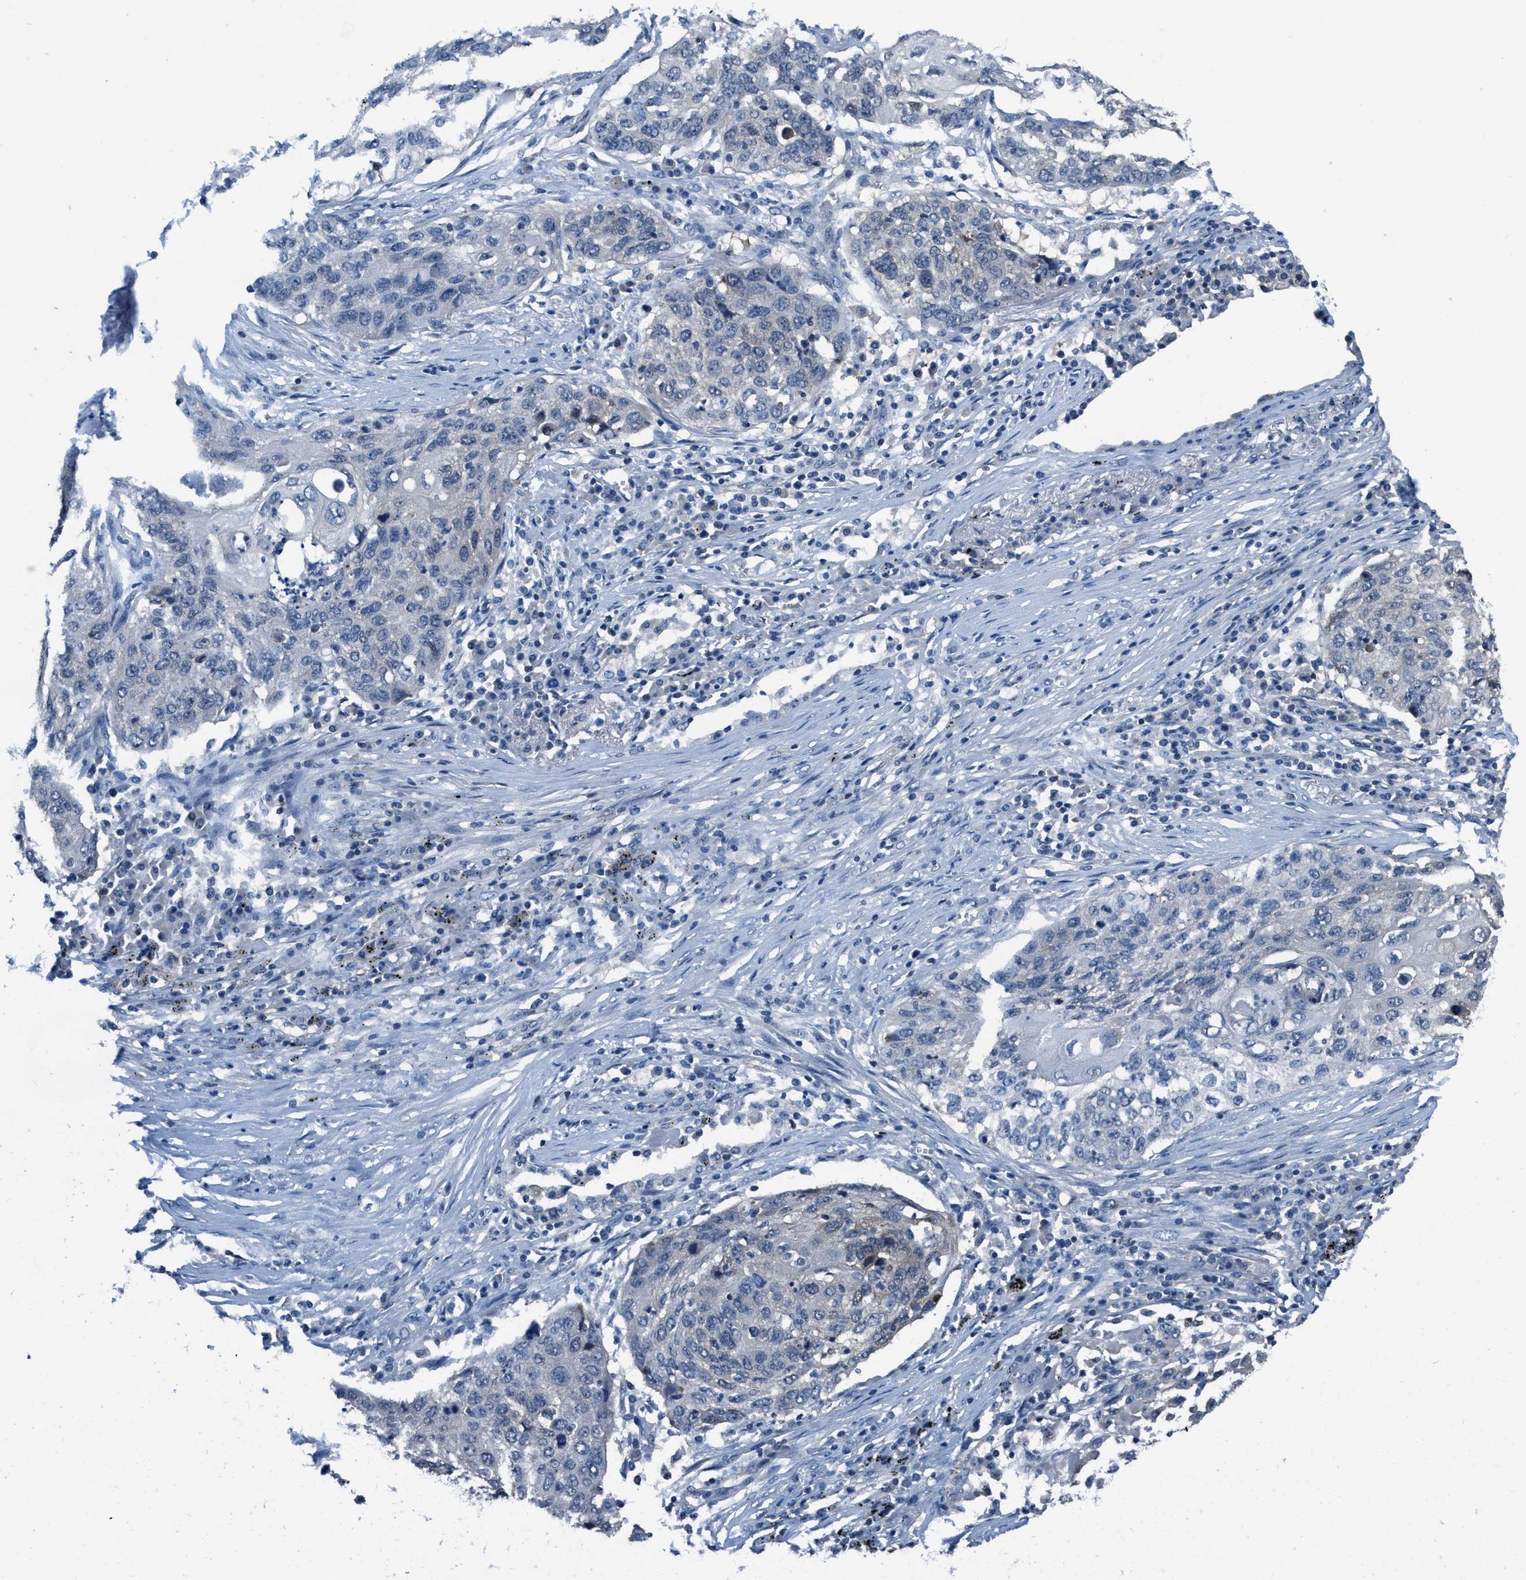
{"staining": {"intensity": "negative", "quantity": "none", "location": "none"}, "tissue": "lung cancer", "cell_type": "Tumor cells", "image_type": "cancer", "snomed": [{"axis": "morphology", "description": "Squamous cell carcinoma, NOS"}, {"axis": "topography", "description": "Lung"}], "caption": "Immunohistochemical staining of lung cancer shows no significant positivity in tumor cells.", "gene": "NUDT5", "patient": {"sex": "female", "age": 63}}